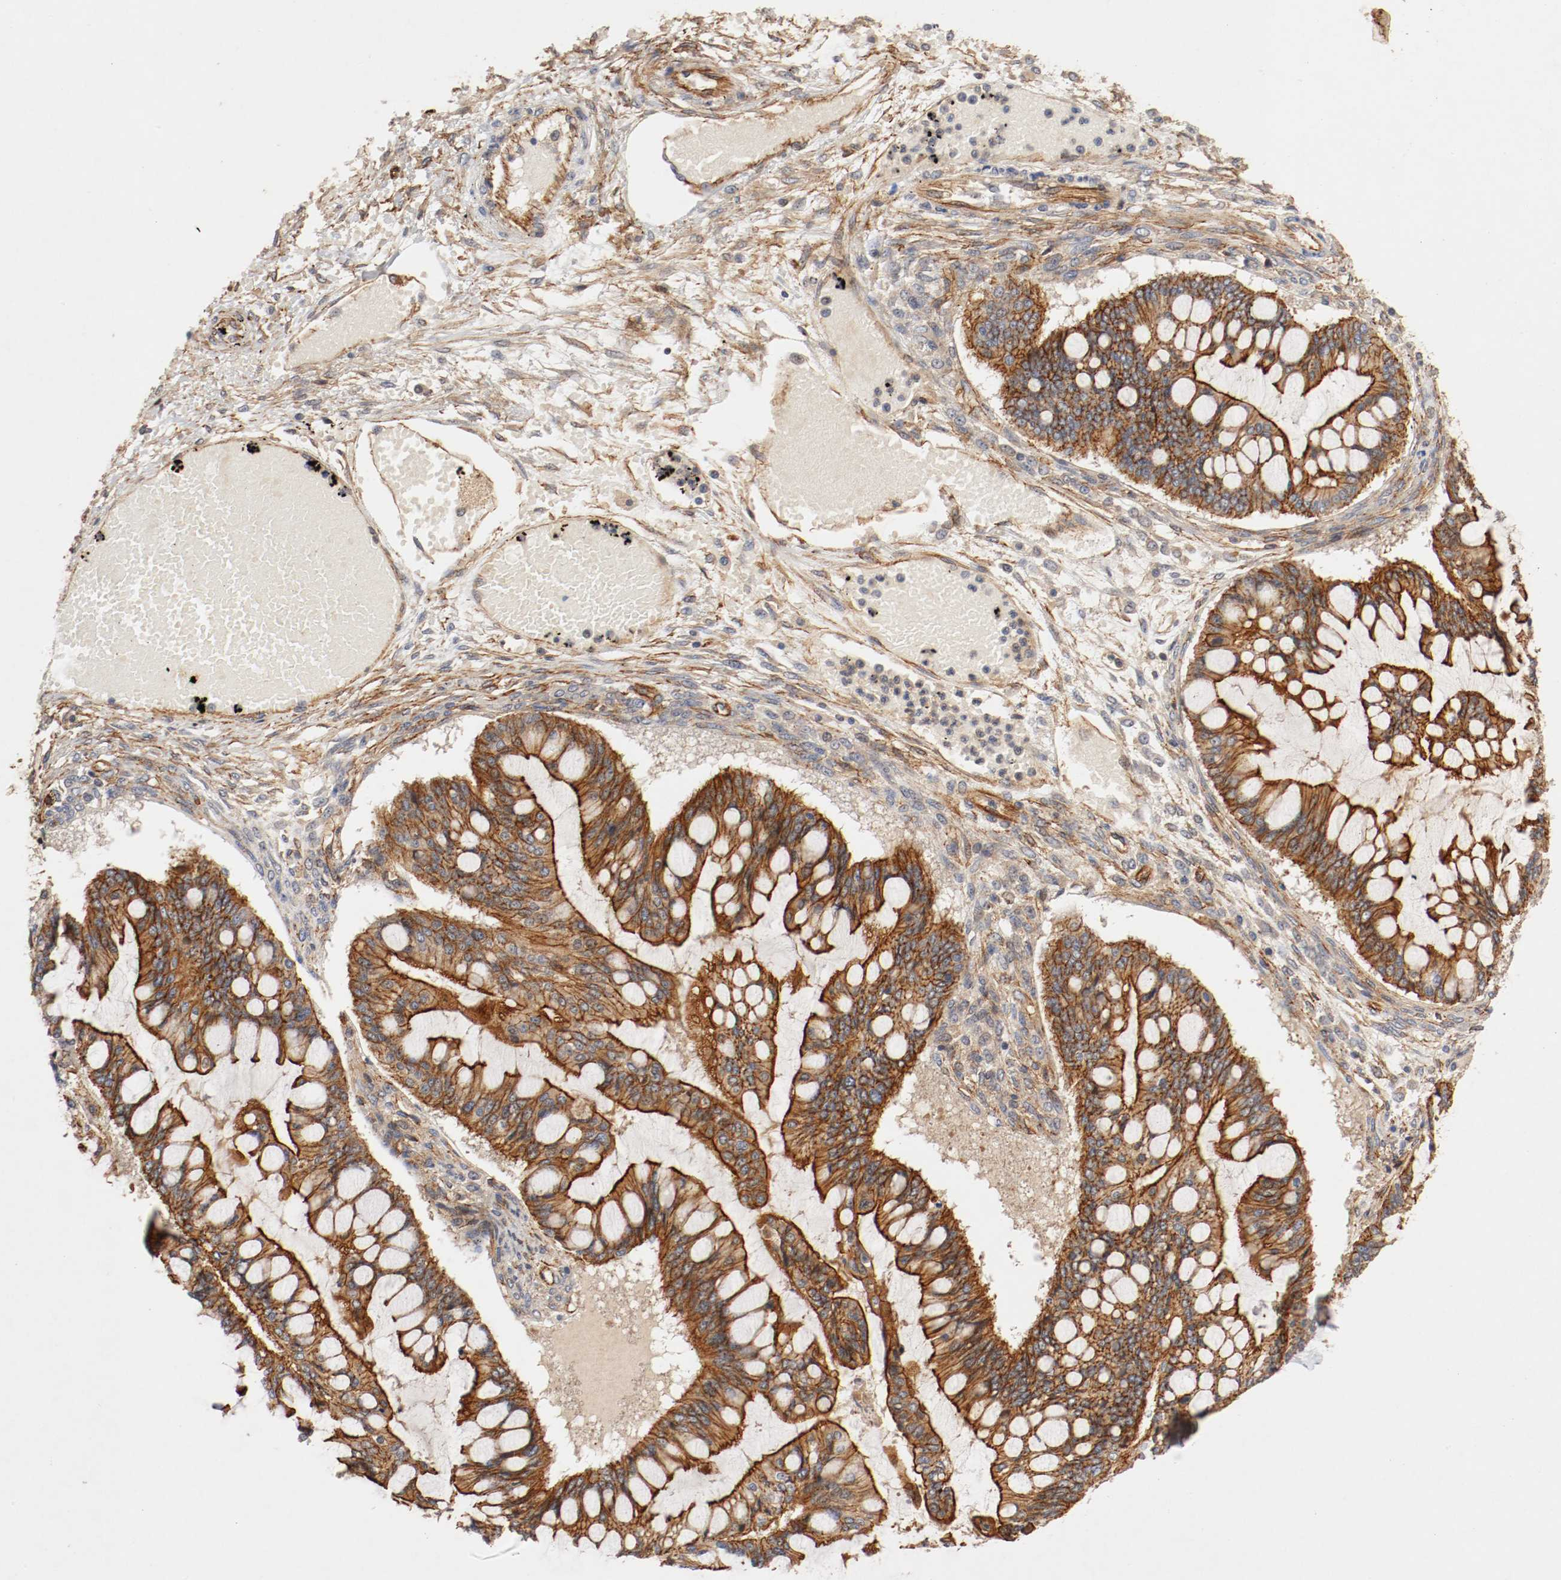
{"staining": {"intensity": "strong", "quantity": ">75%", "location": "cytoplasmic/membranous"}, "tissue": "ovarian cancer", "cell_type": "Tumor cells", "image_type": "cancer", "snomed": [{"axis": "morphology", "description": "Cystadenocarcinoma, mucinous, NOS"}, {"axis": "topography", "description": "Ovary"}], "caption": "Immunohistochemical staining of ovarian mucinous cystadenocarcinoma reveals strong cytoplasmic/membranous protein staining in approximately >75% of tumor cells.", "gene": "TYK2", "patient": {"sex": "female", "age": 73}}